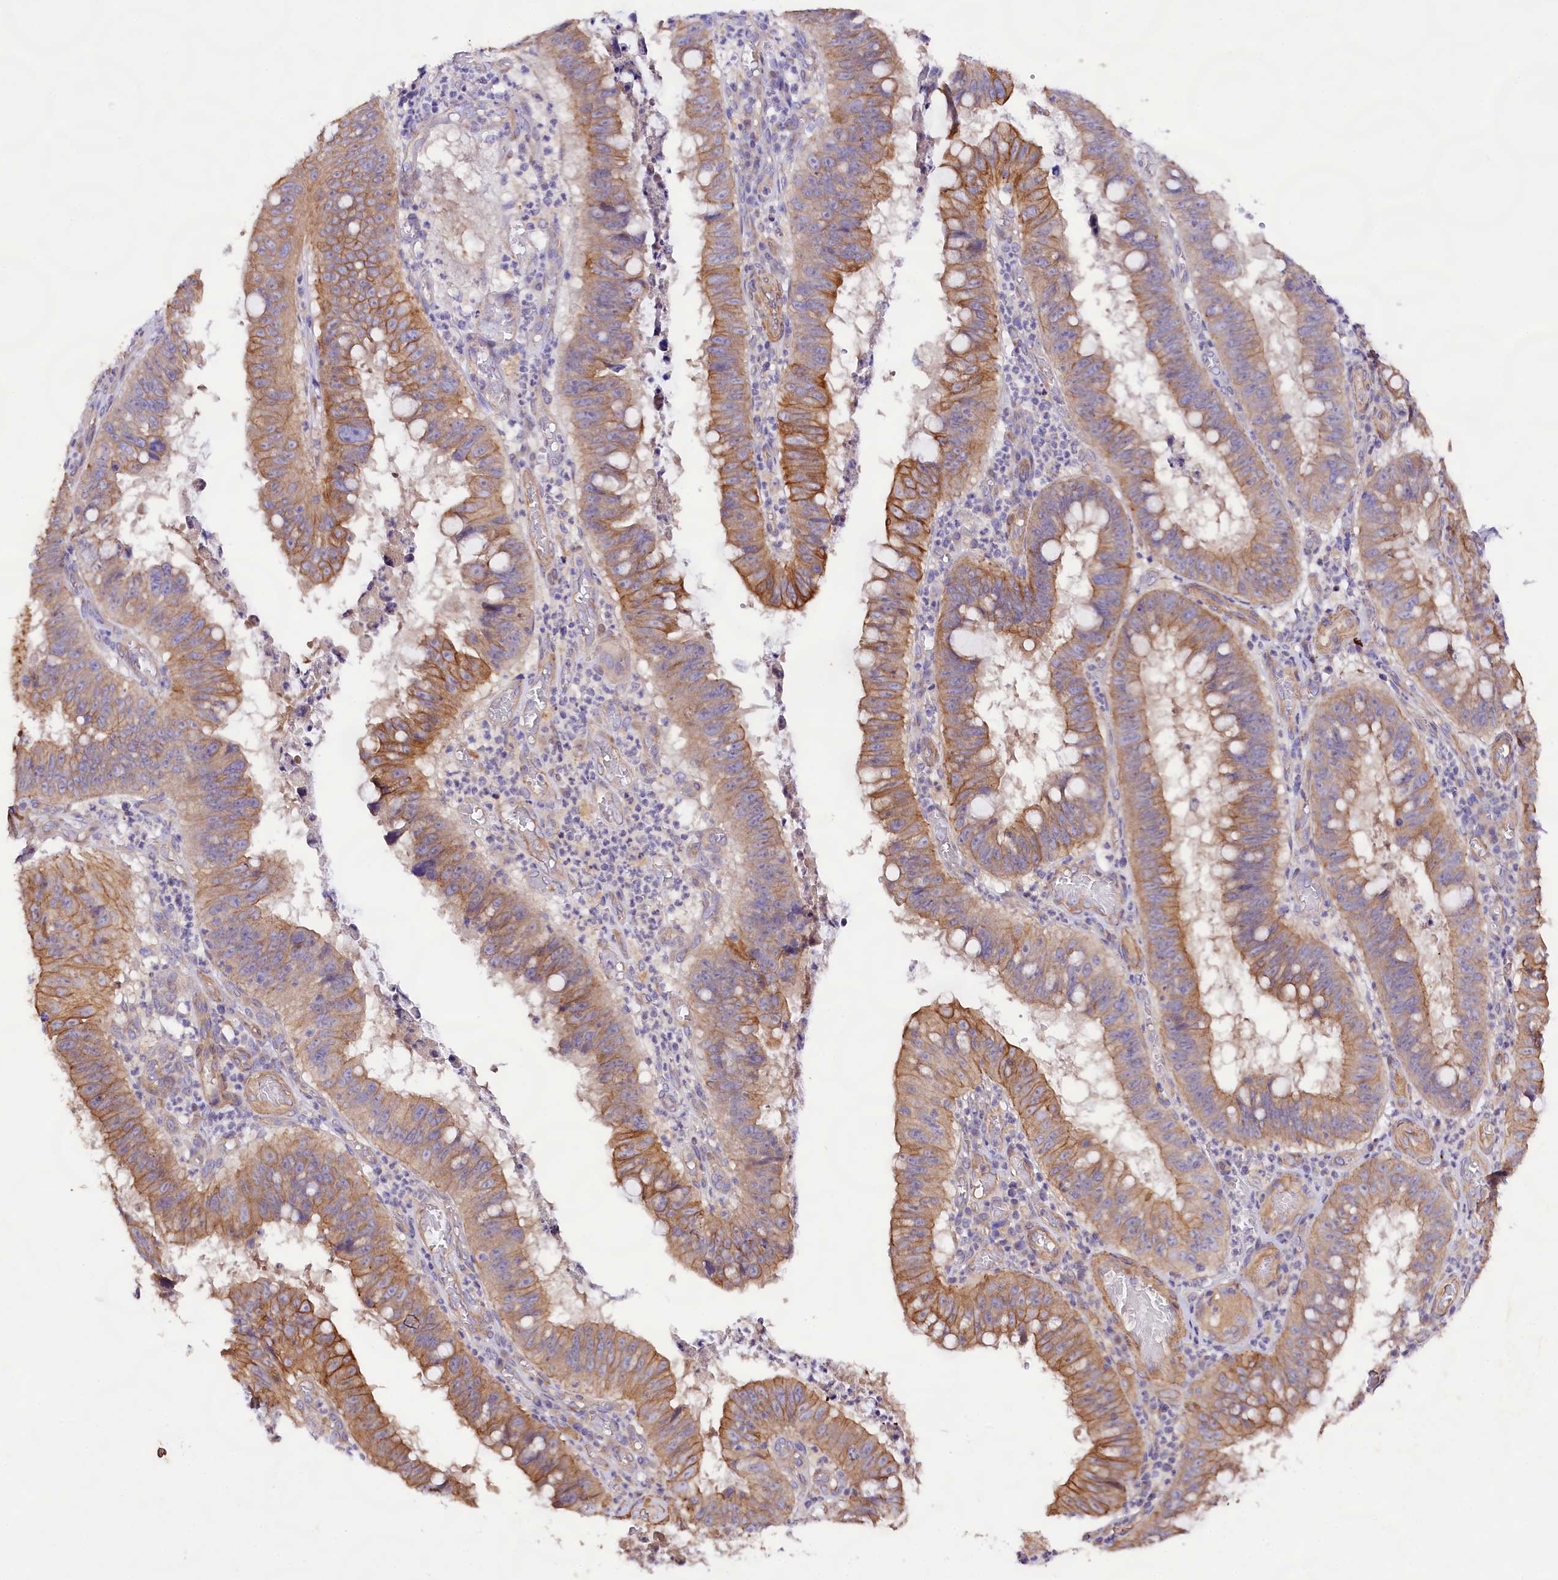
{"staining": {"intensity": "moderate", "quantity": ">75%", "location": "cytoplasmic/membranous"}, "tissue": "stomach cancer", "cell_type": "Tumor cells", "image_type": "cancer", "snomed": [{"axis": "morphology", "description": "Adenocarcinoma, NOS"}, {"axis": "topography", "description": "Stomach"}], "caption": "High-magnification brightfield microscopy of stomach cancer (adenocarcinoma) stained with DAB (3,3'-diaminobenzidine) (brown) and counterstained with hematoxylin (blue). tumor cells exhibit moderate cytoplasmic/membranous expression is present in about>75% of cells.", "gene": "VPS11", "patient": {"sex": "male", "age": 59}}